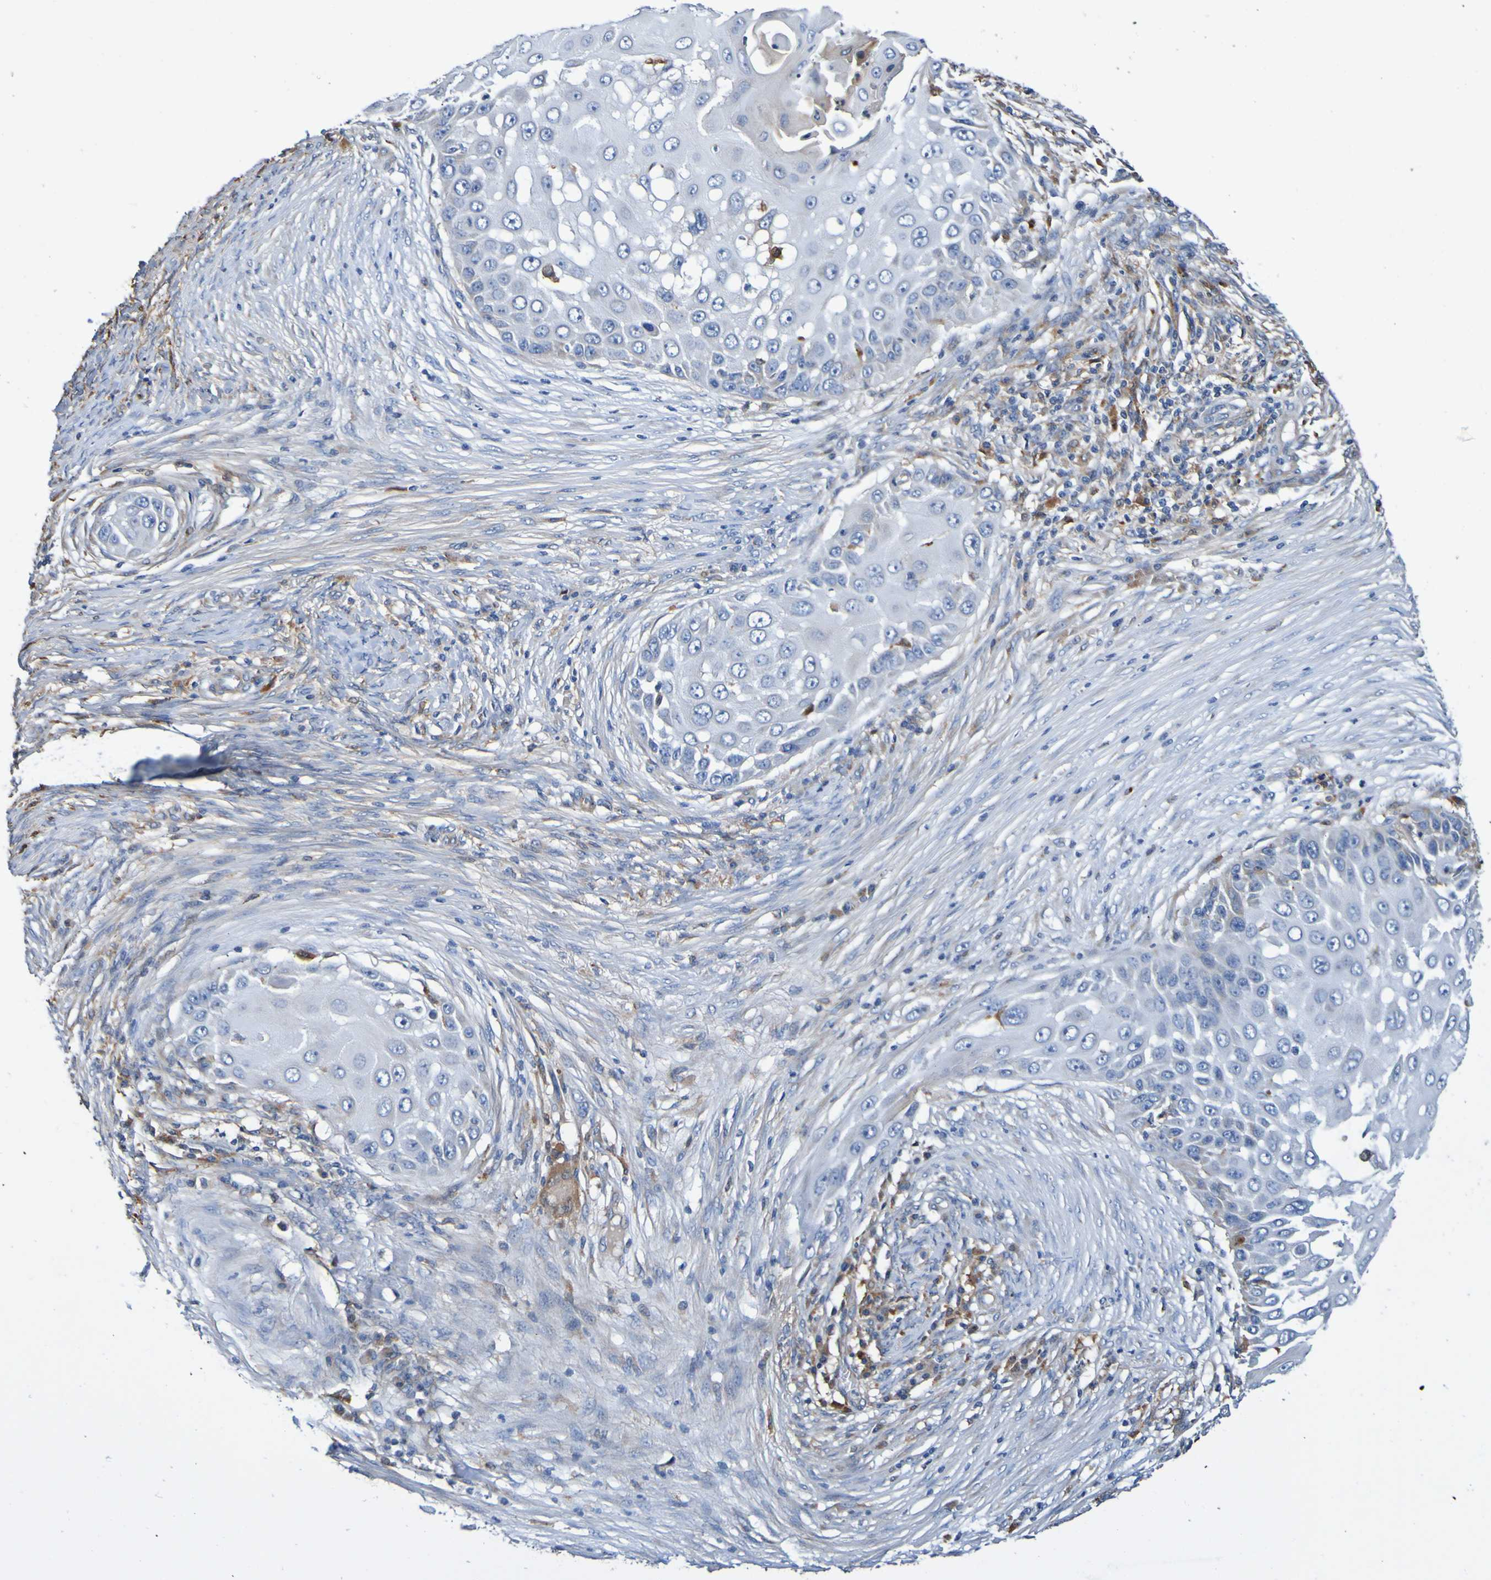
{"staining": {"intensity": "weak", "quantity": ">75%", "location": "cytoplasmic/membranous"}, "tissue": "skin cancer", "cell_type": "Tumor cells", "image_type": "cancer", "snomed": [{"axis": "morphology", "description": "Squamous cell carcinoma, NOS"}, {"axis": "topography", "description": "Skin"}], "caption": "Tumor cells reveal weak cytoplasmic/membranous positivity in approximately >75% of cells in skin squamous cell carcinoma. (DAB (3,3'-diaminobenzidine) = brown stain, brightfield microscopy at high magnification).", "gene": "METAP2", "patient": {"sex": "female", "age": 44}}